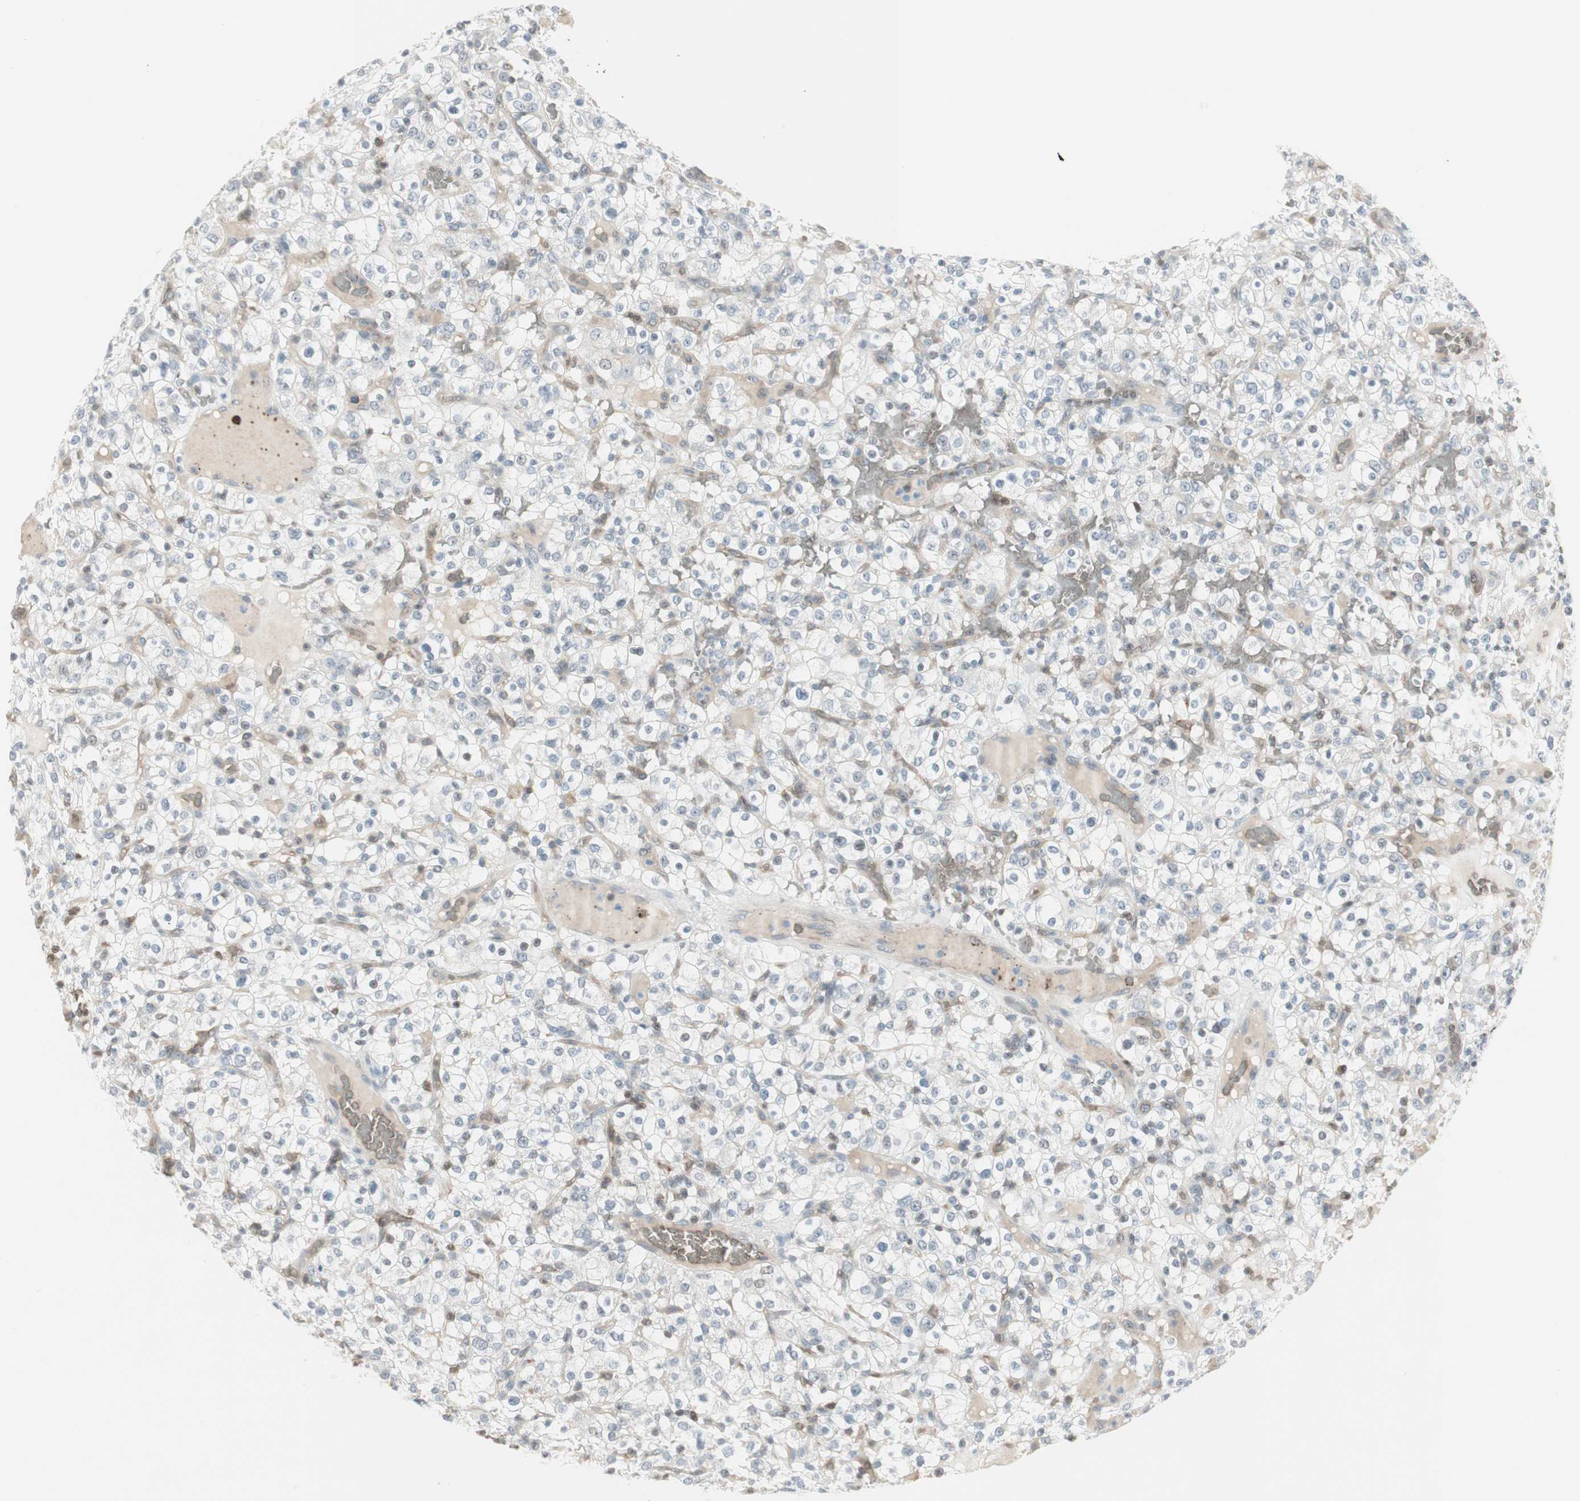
{"staining": {"intensity": "negative", "quantity": "none", "location": "none"}, "tissue": "renal cancer", "cell_type": "Tumor cells", "image_type": "cancer", "snomed": [{"axis": "morphology", "description": "Normal tissue, NOS"}, {"axis": "morphology", "description": "Adenocarcinoma, NOS"}, {"axis": "topography", "description": "Kidney"}], "caption": "Renal cancer was stained to show a protein in brown. There is no significant staining in tumor cells.", "gene": "MAP4K1", "patient": {"sex": "female", "age": 72}}